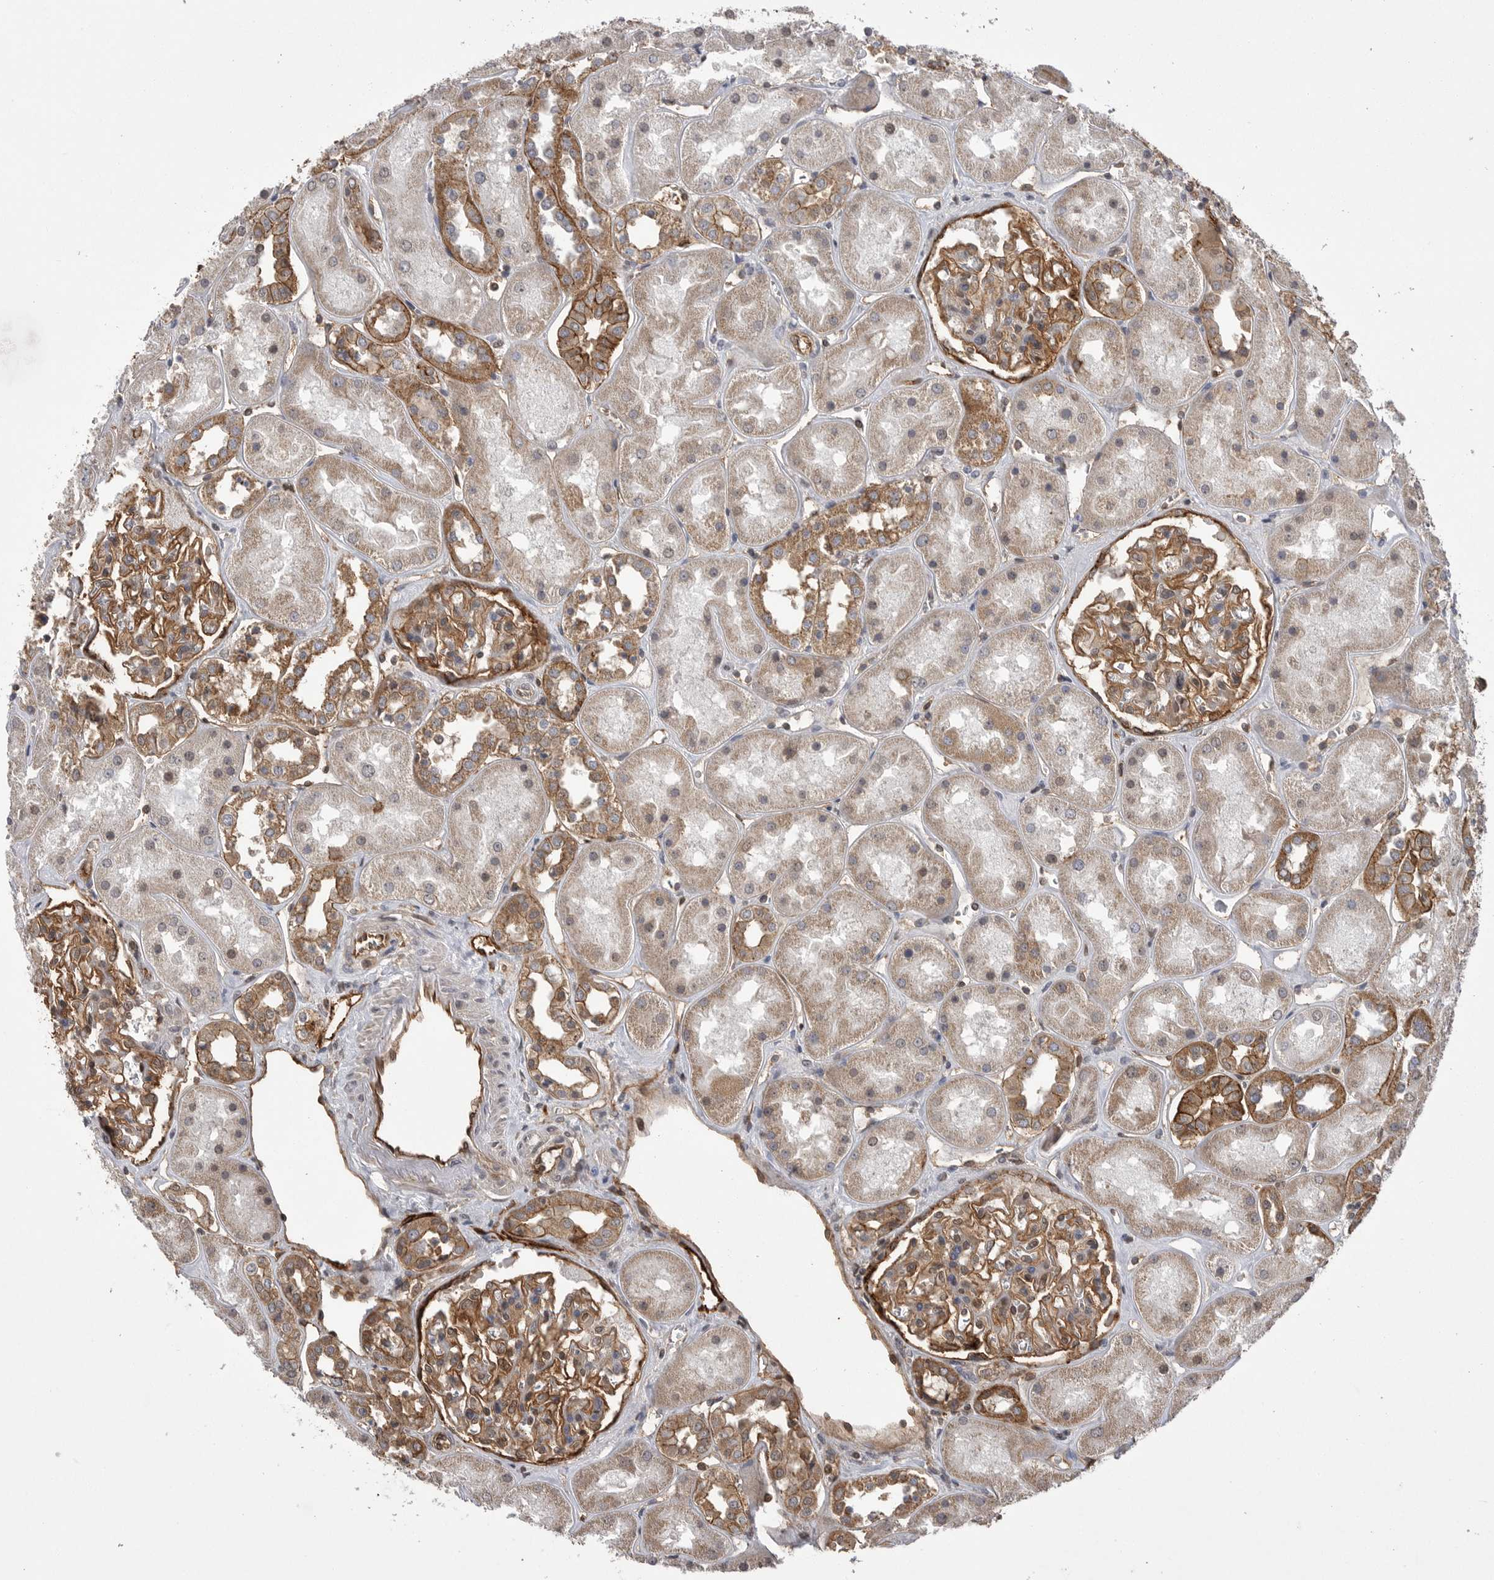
{"staining": {"intensity": "moderate", "quantity": ">75%", "location": "cytoplasmic/membranous"}, "tissue": "kidney", "cell_type": "Cells in glomeruli", "image_type": "normal", "snomed": [{"axis": "morphology", "description": "Normal tissue, NOS"}, {"axis": "topography", "description": "Kidney"}], "caption": "An image showing moderate cytoplasmic/membranous staining in about >75% of cells in glomeruli in normal kidney, as visualized by brown immunohistochemical staining.", "gene": "NECTIN1", "patient": {"sex": "male", "age": 70}}